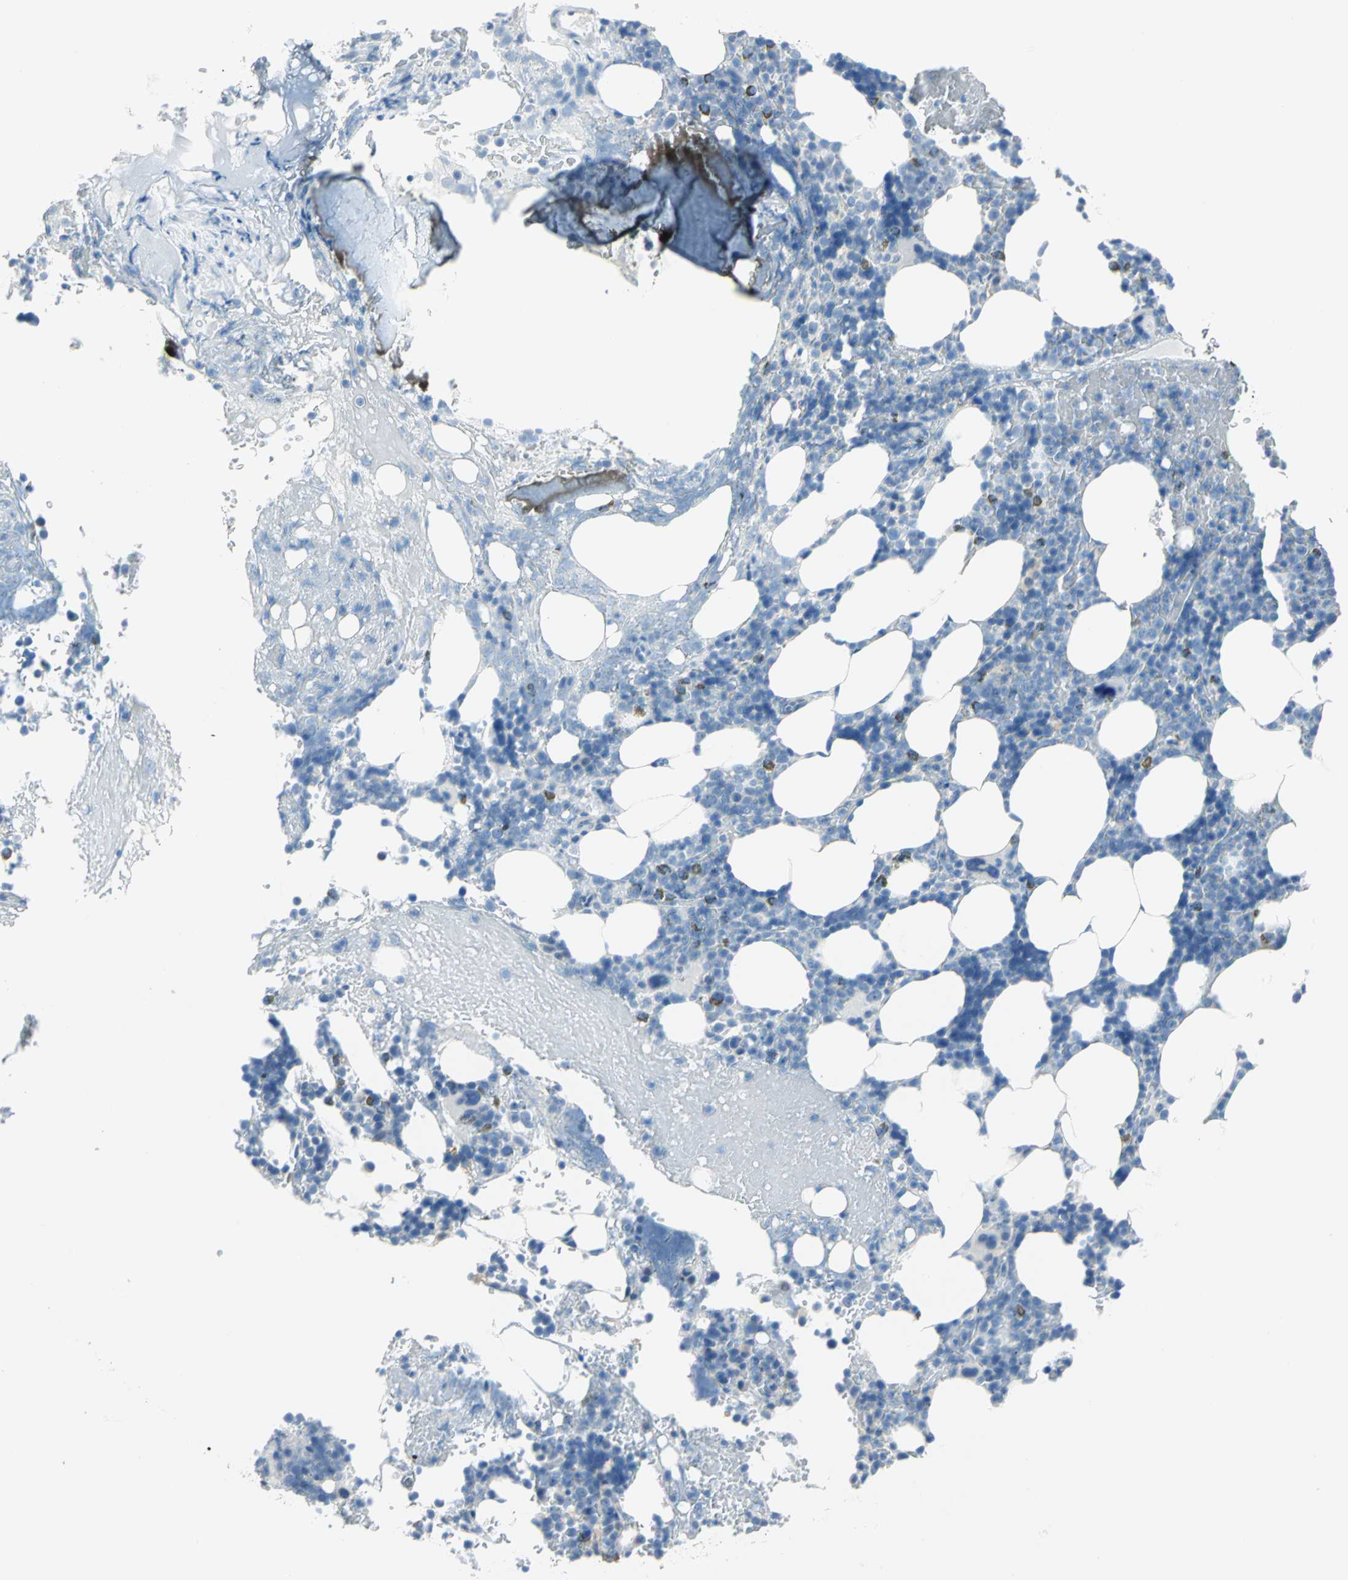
{"staining": {"intensity": "moderate", "quantity": "<25%", "location": "cytoplasmic/membranous"}, "tissue": "bone marrow", "cell_type": "Hematopoietic cells", "image_type": "normal", "snomed": [{"axis": "morphology", "description": "Normal tissue, NOS"}, {"axis": "topography", "description": "Bone marrow"}], "caption": "A low amount of moderate cytoplasmic/membranous staining is present in approximately <25% of hematopoietic cells in unremarkable bone marrow.", "gene": "MUC4", "patient": {"sex": "female", "age": 73}}